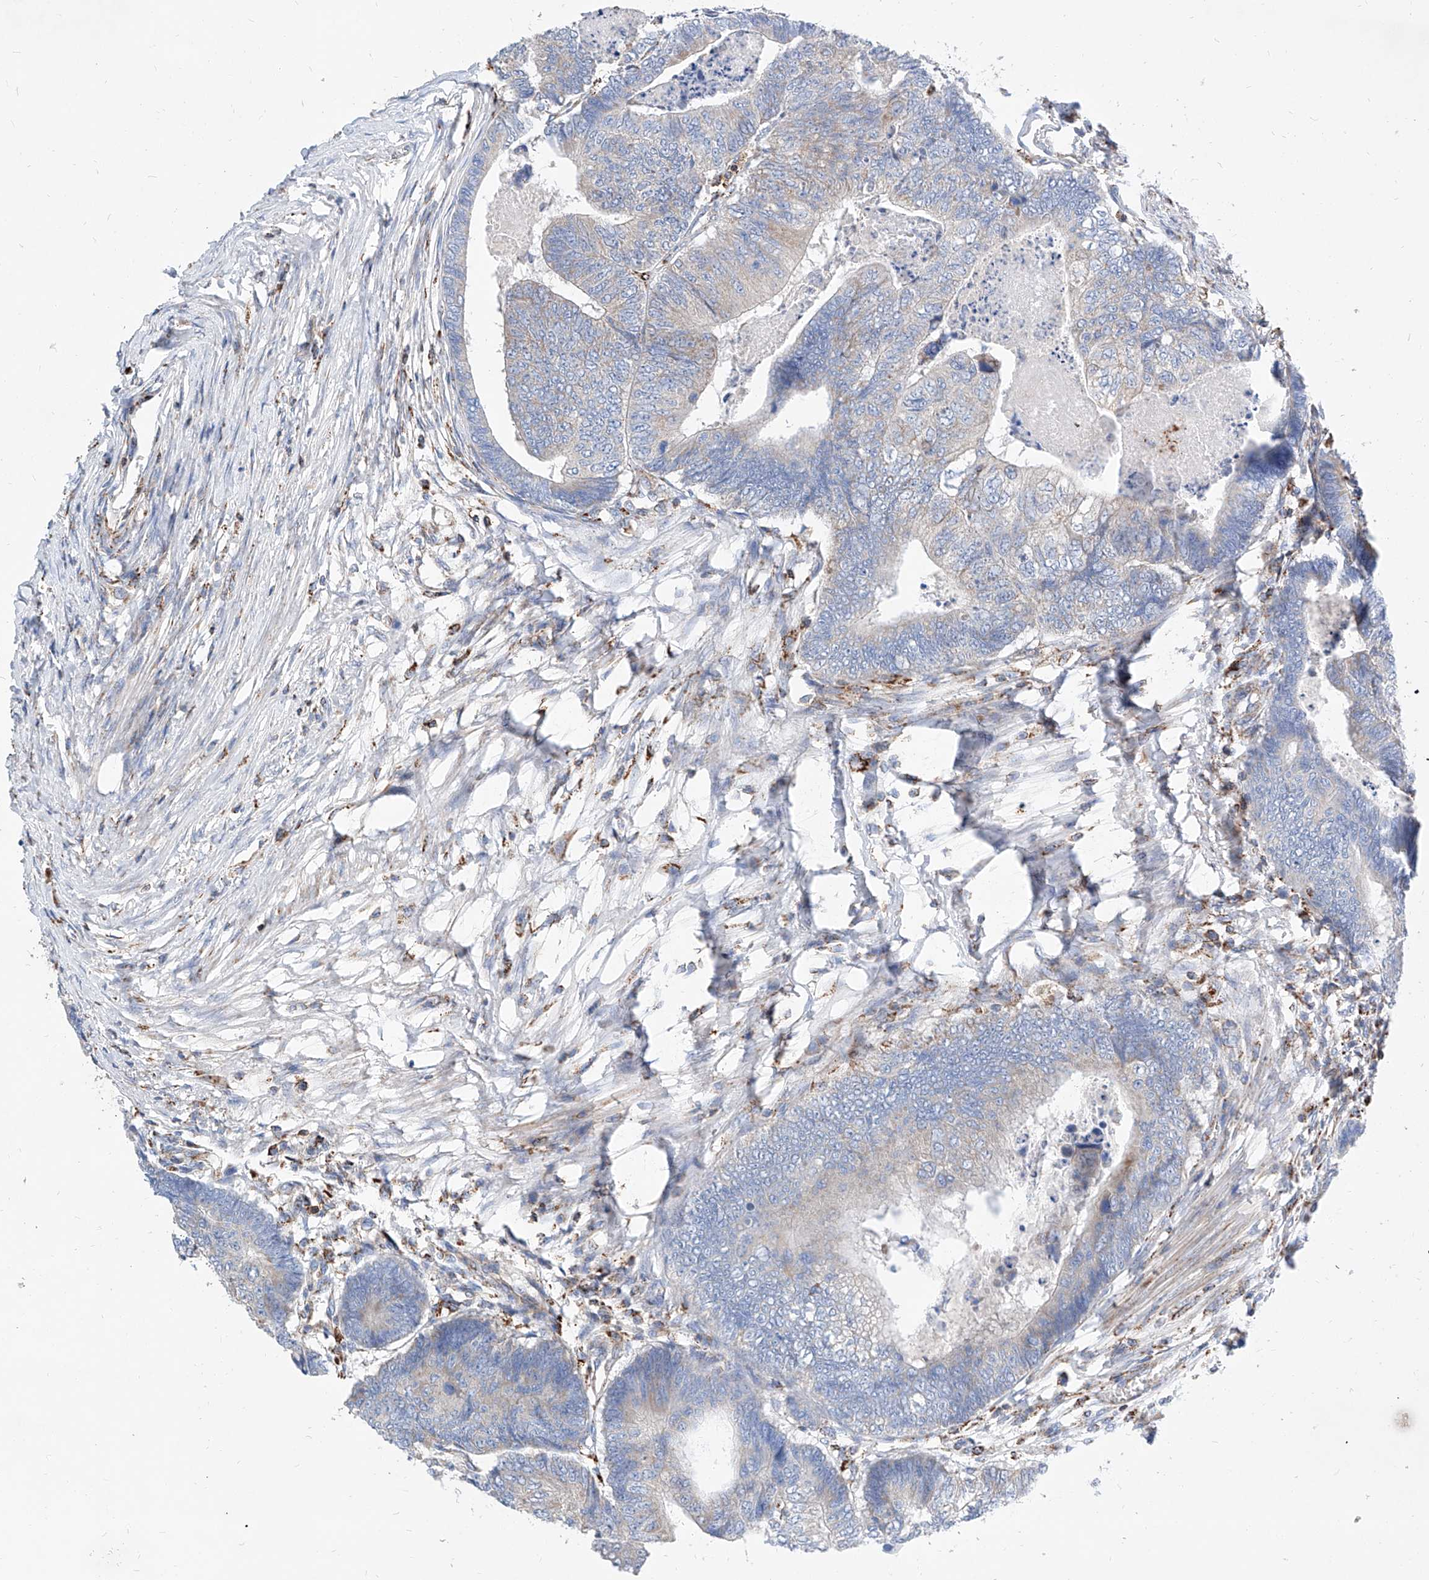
{"staining": {"intensity": "moderate", "quantity": "<25%", "location": "cytoplasmic/membranous"}, "tissue": "colorectal cancer", "cell_type": "Tumor cells", "image_type": "cancer", "snomed": [{"axis": "morphology", "description": "Adenocarcinoma, NOS"}, {"axis": "topography", "description": "Colon"}], "caption": "The immunohistochemical stain highlights moderate cytoplasmic/membranous positivity in tumor cells of colorectal cancer (adenocarcinoma) tissue.", "gene": "CPNE5", "patient": {"sex": "female", "age": 67}}